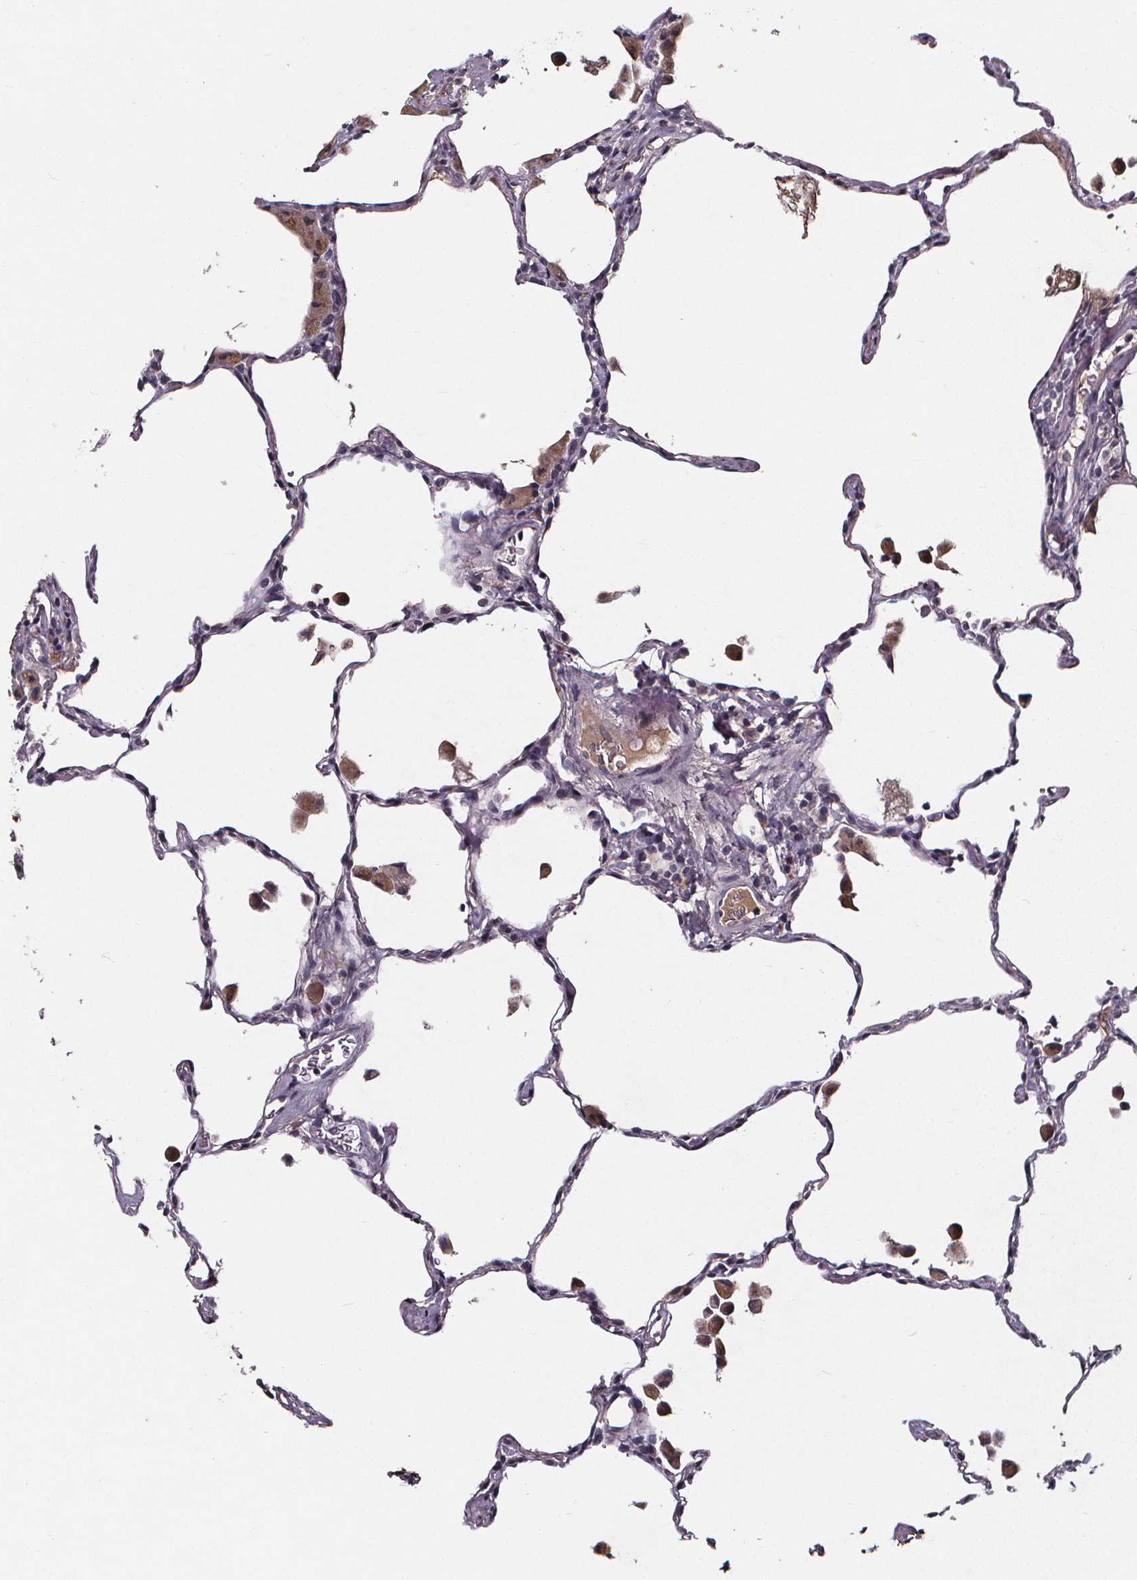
{"staining": {"intensity": "negative", "quantity": "none", "location": "none"}, "tissue": "lung", "cell_type": "Alveolar cells", "image_type": "normal", "snomed": [{"axis": "morphology", "description": "Normal tissue, NOS"}, {"axis": "topography", "description": "Lung"}], "caption": "The immunohistochemistry (IHC) micrograph has no significant expression in alveolar cells of lung. (DAB (3,3'-diaminobenzidine) immunohistochemistry (IHC) with hematoxylin counter stain).", "gene": "SPAG8", "patient": {"sex": "female", "age": 47}}